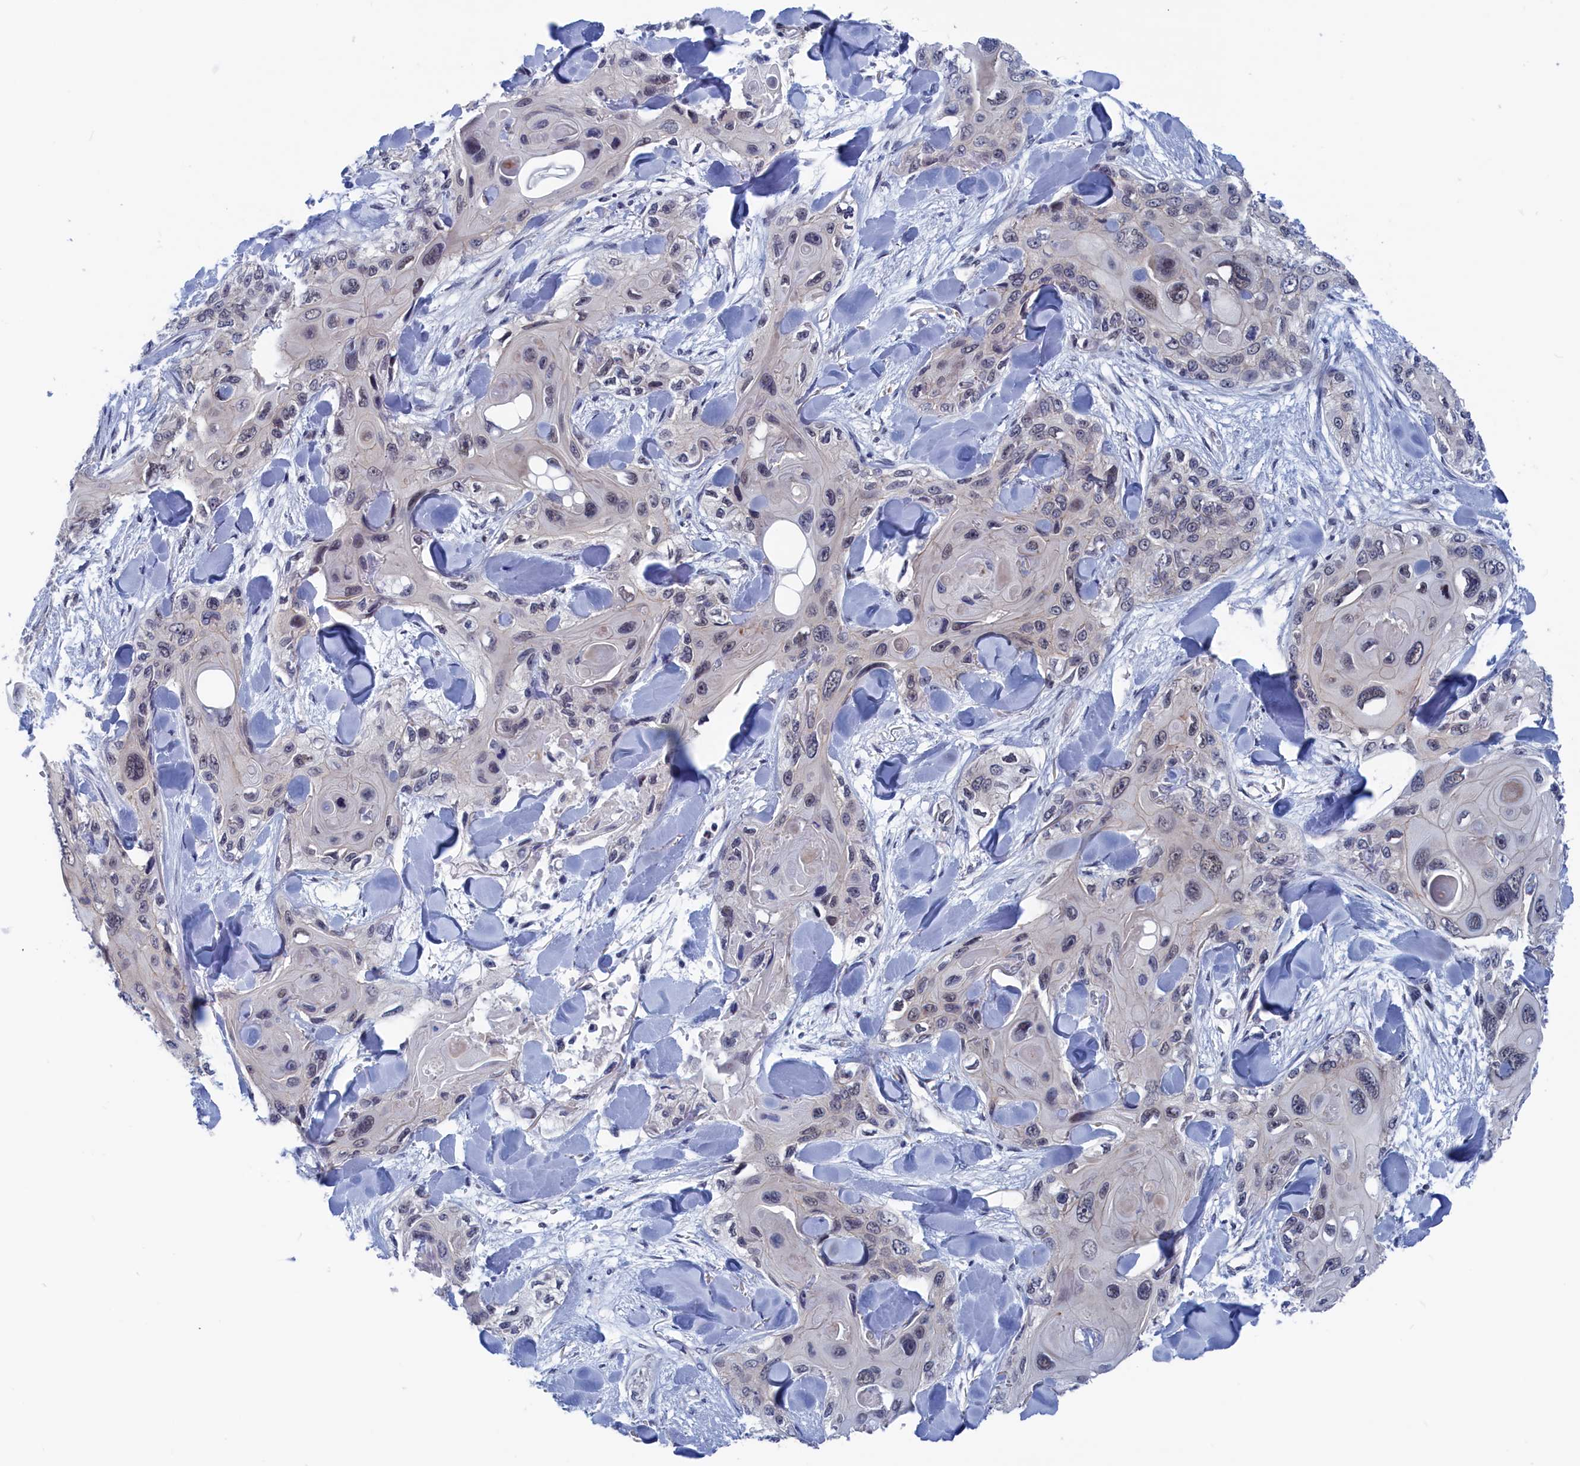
{"staining": {"intensity": "negative", "quantity": "none", "location": "none"}, "tissue": "skin cancer", "cell_type": "Tumor cells", "image_type": "cancer", "snomed": [{"axis": "morphology", "description": "Normal tissue, NOS"}, {"axis": "morphology", "description": "Squamous cell carcinoma, NOS"}, {"axis": "topography", "description": "Skin"}], "caption": "A high-resolution micrograph shows immunohistochemistry (IHC) staining of skin squamous cell carcinoma, which reveals no significant staining in tumor cells.", "gene": "MARCHF3", "patient": {"sex": "male", "age": 72}}